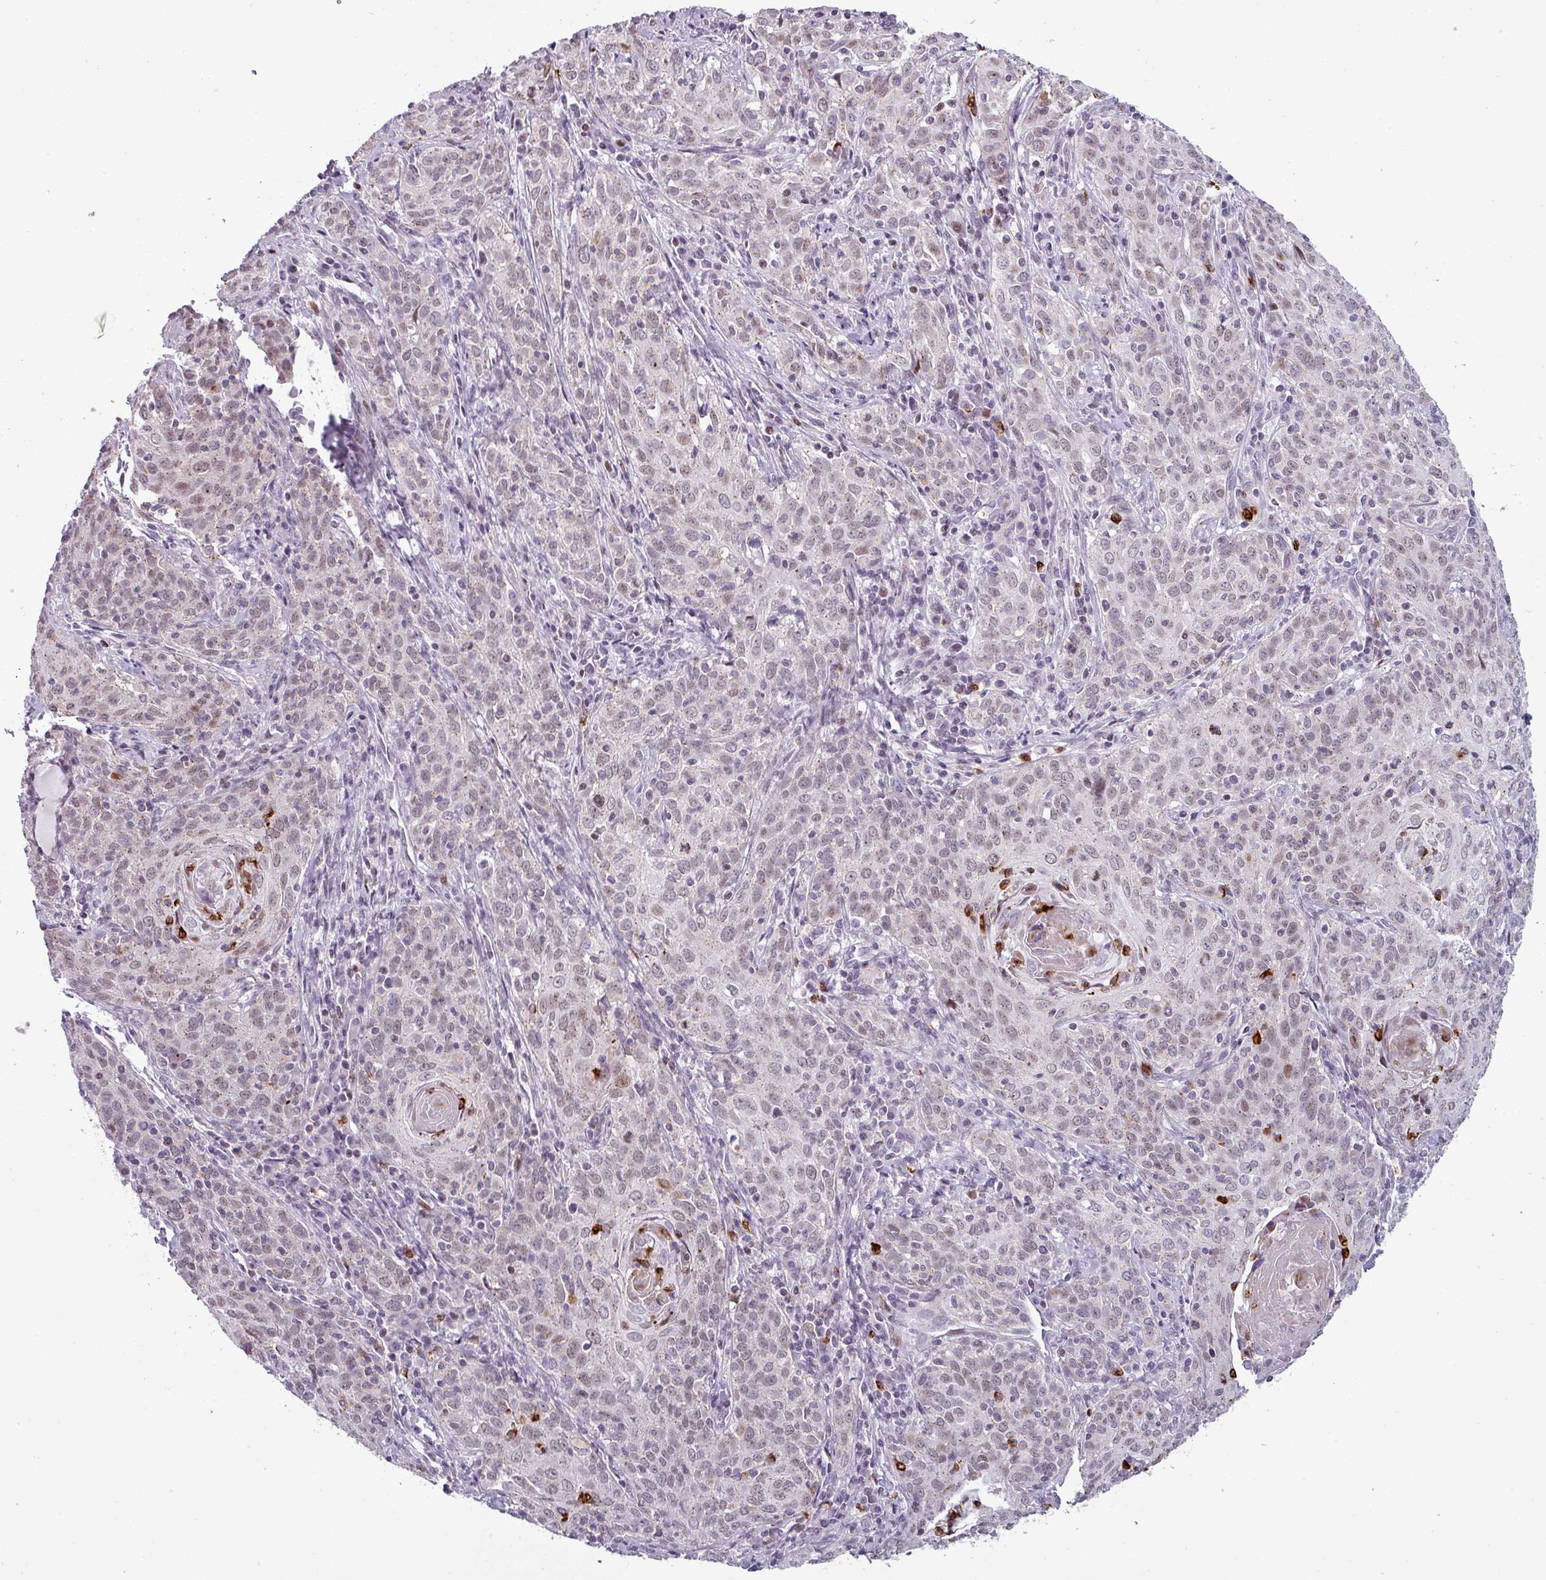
{"staining": {"intensity": "weak", "quantity": "<25%", "location": "nuclear"}, "tissue": "cervical cancer", "cell_type": "Tumor cells", "image_type": "cancer", "snomed": [{"axis": "morphology", "description": "Squamous cell carcinoma, NOS"}, {"axis": "topography", "description": "Cervix"}], "caption": "This is a photomicrograph of immunohistochemistry staining of squamous cell carcinoma (cervical), which shows no staining in tumor cells.", "gene": "TMEFF1", "patient": {"sex": "female", "age": 57}}